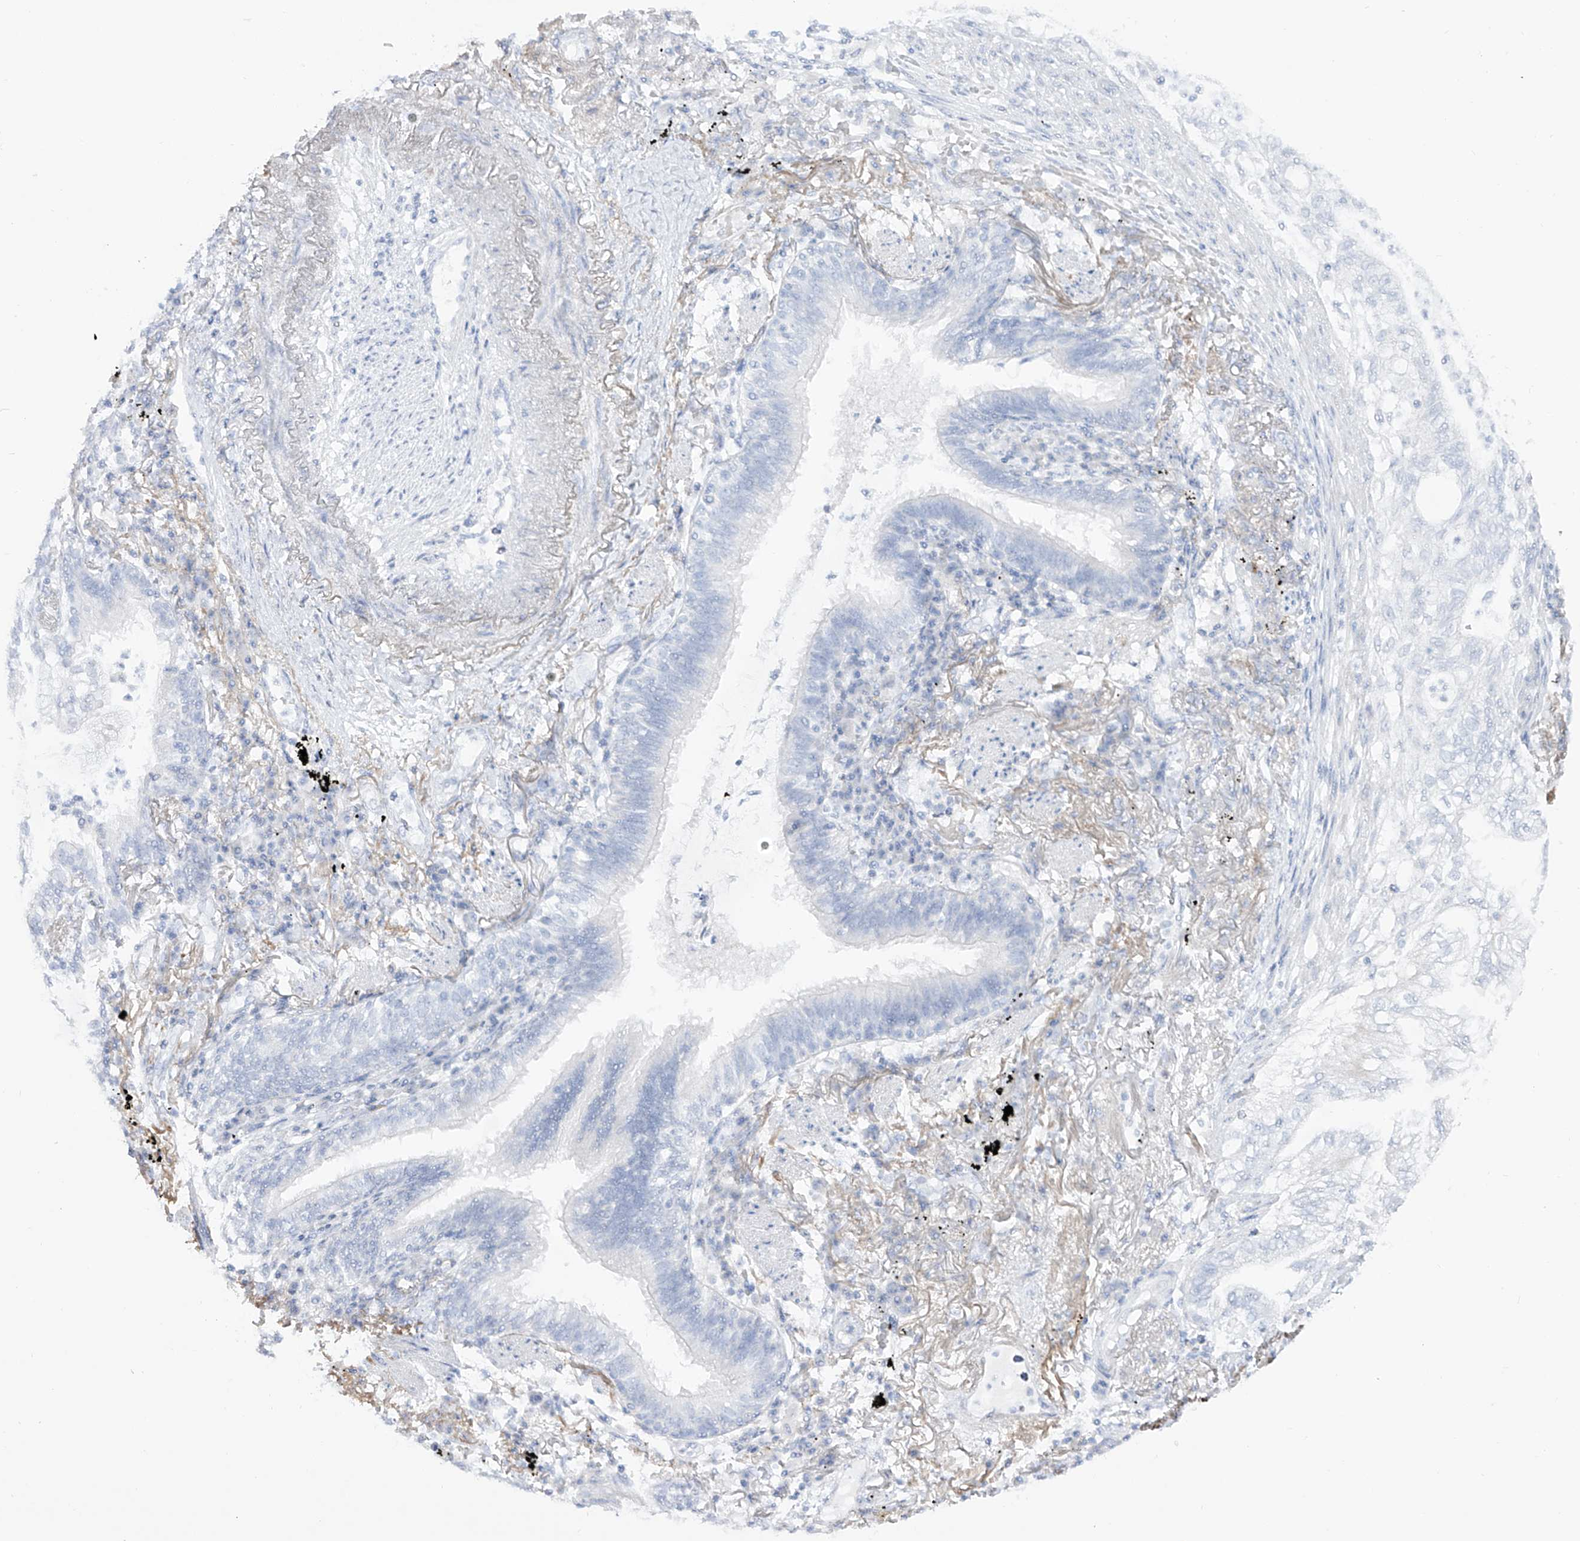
{"staining": {"intensity": "negative", "quantity": "none", "location": "none"}, "tissue": "lung cancer", "cell_type": "Tumor cells", "image_type": "cancer", "snomed": [{"axis": "morphology", "description": "Adenocarcinoma, NOS"}, {"axis": "topography", "description": "Lung"}], "caption": "Immunohistochemistry of adenocarcinoma (lung) exhibits no expression in tumor cells.", "gene": "DMKN", "patient": {"sex": "female", "age": 70}}